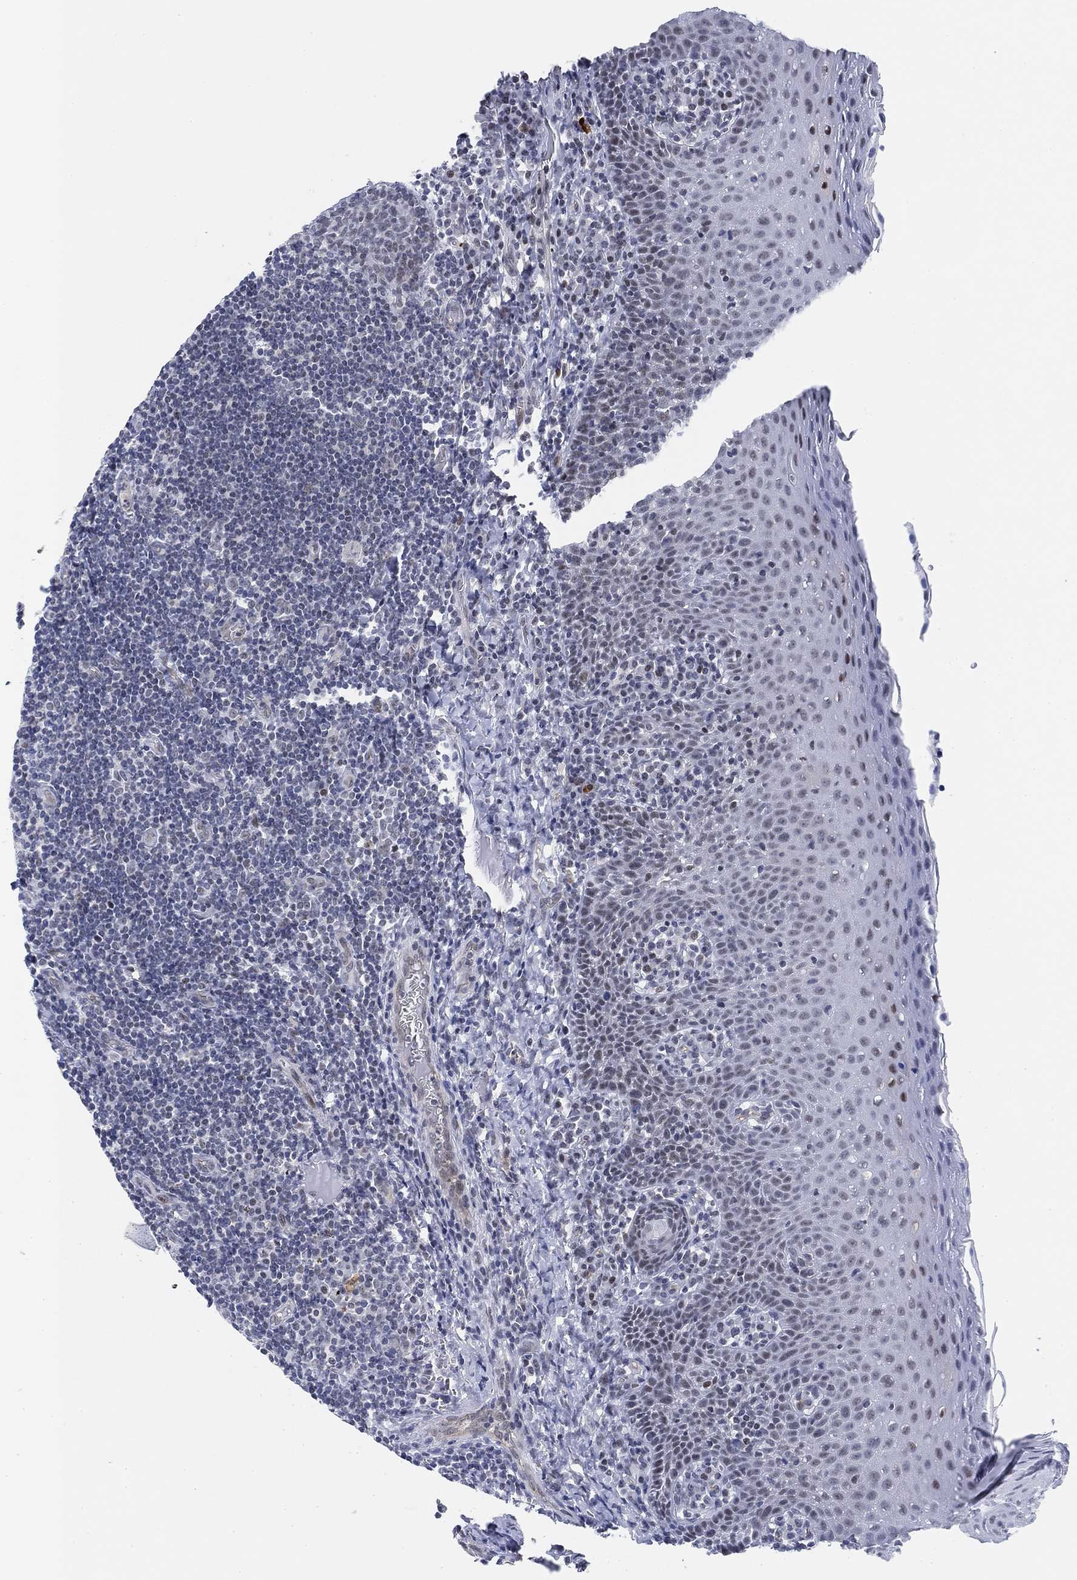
{"staining": {"intensity": "negative", "quantity": "none", "location": "none"}, "tissue": "tonsil", "cell_type": "Germinal center cells", "image_type": "normal", "snomed": [{"axis": "morphology", "description": "Normal tissue, NOS"}, {"axis": "morphology", "description": "Inflammation, NOS"}, {"axis": "topography", "description": "Tonsil"}], "caption": "DAB immunohistochemical staining of benign tonsil demonstrates no significant staining in germinal center cells.", "gene": "PAX6", "patient": {"sex": "female", "age": 31}}